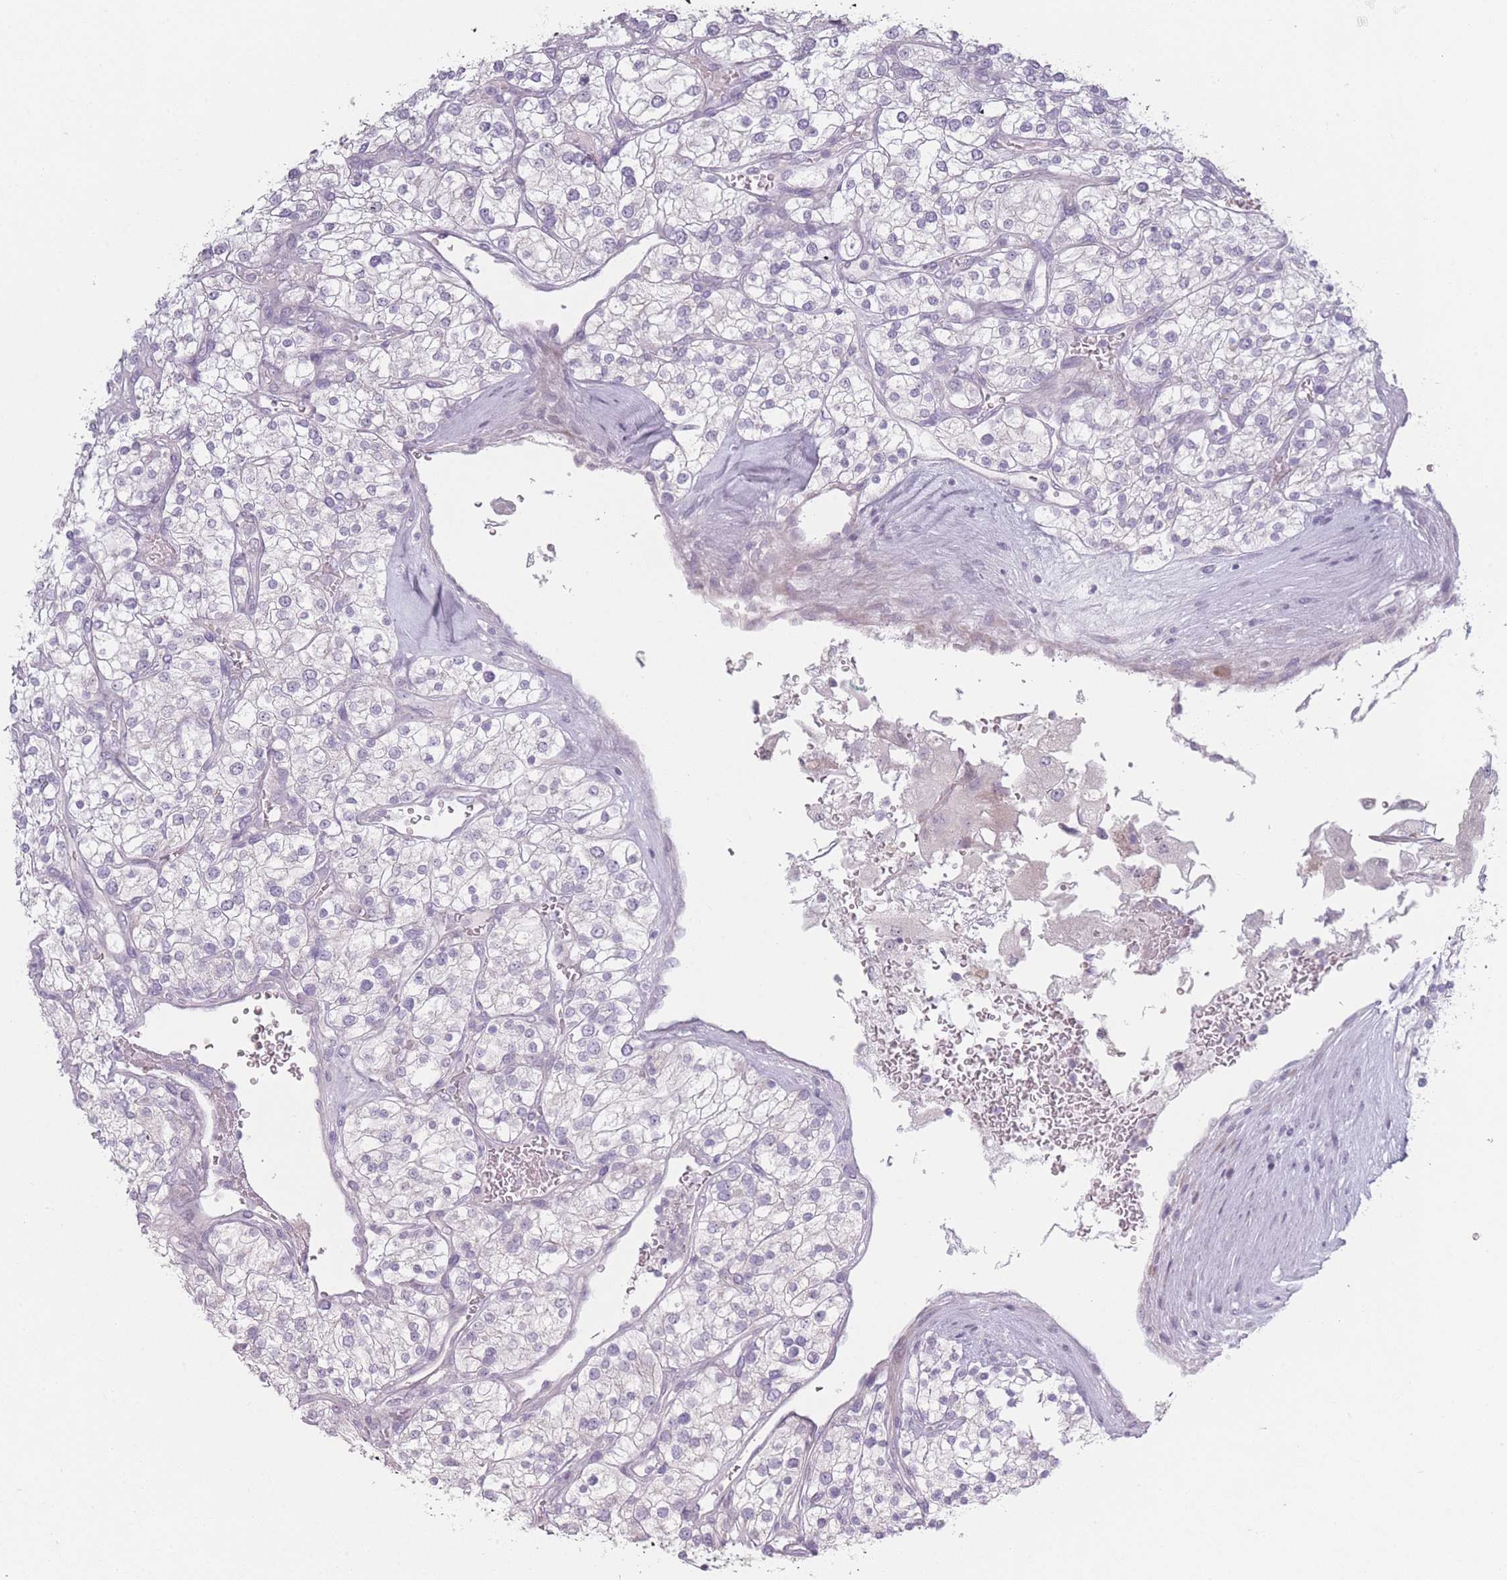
{"staining": {"intensity": "negative", "quantity": "none", "location": "none"}, "tissue": "renal cancer", "cell_type": "Tumor cells", "image_type": "cancer", "snomed": [{"axis": "morphology", "description": "Adenocarcinoma, NOS"}, {"axis": "topography", "description": "Kidney"}], "caption": "Renal adenocarcinoma stained for a protein using immunohistochemistry (IHC) demonstrates no positivity tumor cells.", "gene": "RASL10B", "patient": {"sex": "male", "age": 80}}